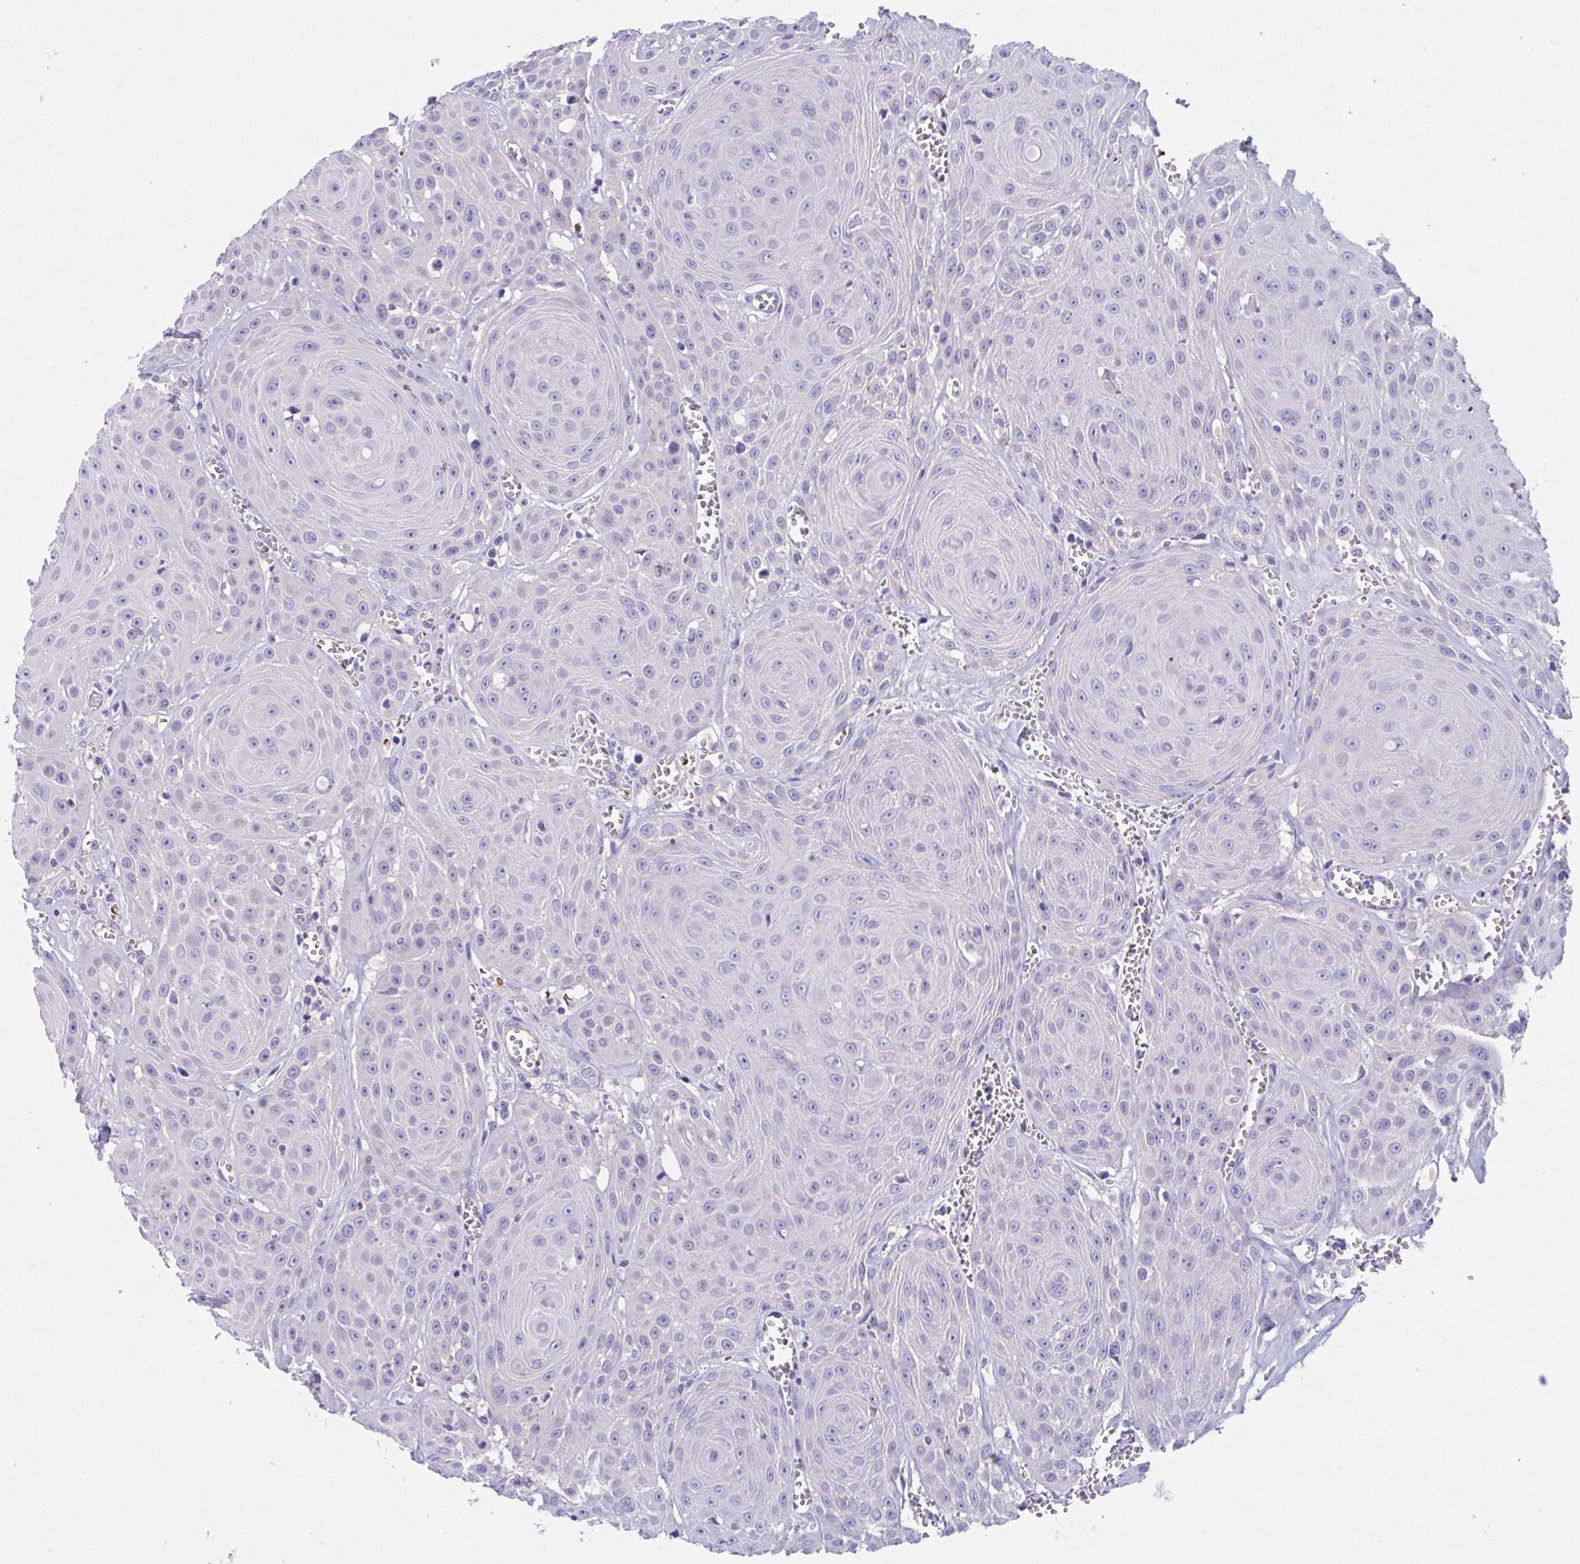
{"staining": {"intensity": "negative", "quantity": "none", "location": "none"}, "tissue": "head and neck cancer", "cell_type": "Tumor cells", "image_type": "cancer", "snomed": [{"axis": "morphology", "description": "Squamous cell carcinoma, NOS"}, {"axis": "topography", "description": "Oral tissue"}, {"axis": "topography", "description": "Head-Neck"}], "caption": "DAB (3,3'-diaminobenzidine) immunohistochemical staining of human head and neck cancer shows no significant staining in tumor cells. (Brightfield microscopy of DAB immunohistochemistry at high magnification).", "gene": "TTC30B", "patient": {"sex": "male", "age": 81}}